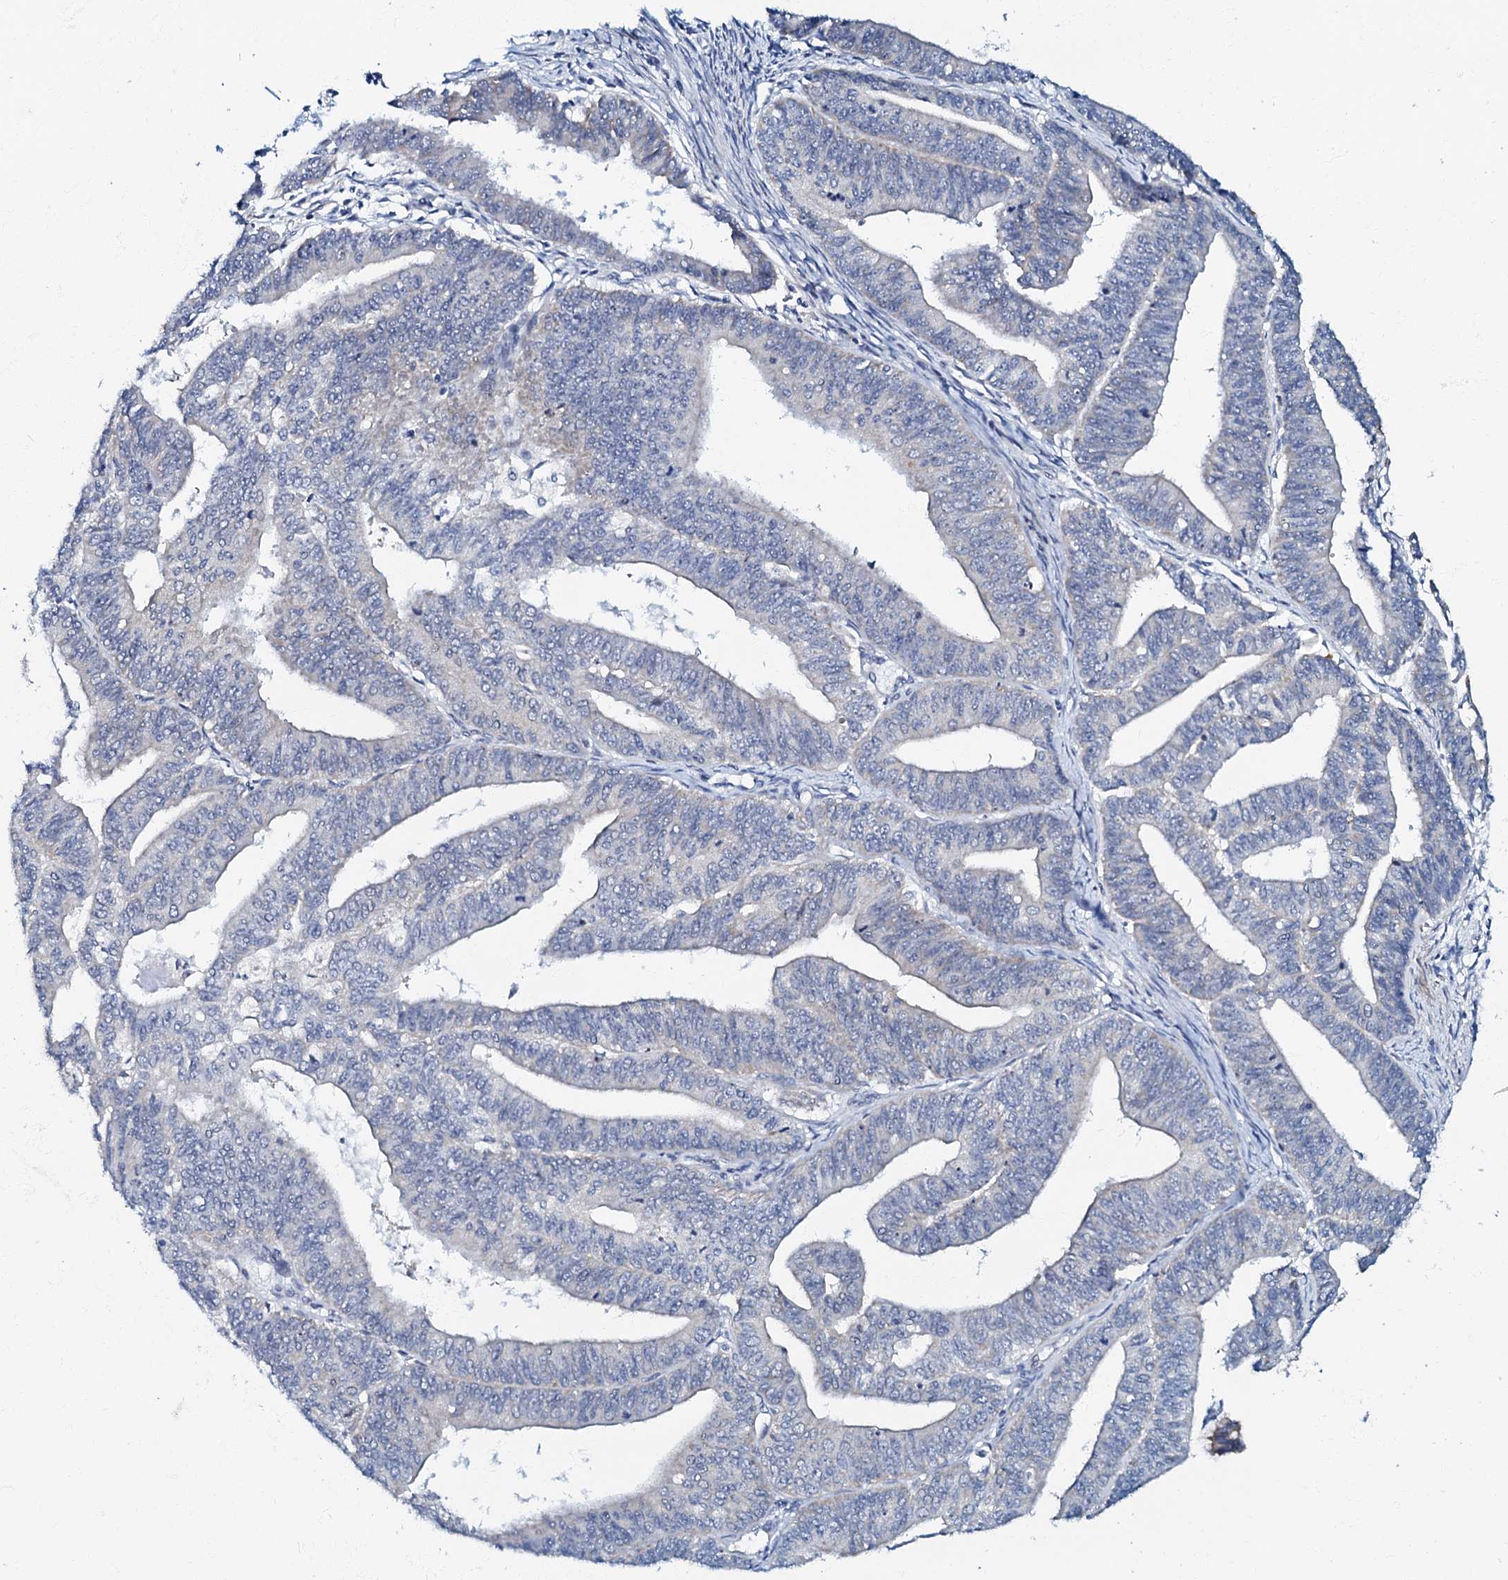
{"staining": {"intensity": "weak", "quantity": "25%-75%", "location": "cytoplasmic/membranous"}, "tissue": "endometrial cancer", "cell_type": "Tumor cells", "image_type": "cancer", "snomed": [{"axis": "morphology", "description": "Adenocarcinoma, NOS"}, {"axis": "topography", "description": "Endometrium"}], "caption": "Protein expression analysis of human endometrial cancer reveals weak cytoplasmic/membranous staining in approximately 25%-75% of tumor cells.", "gene": "MRPL51", "patient": {"sex": "female", "age": 73}}